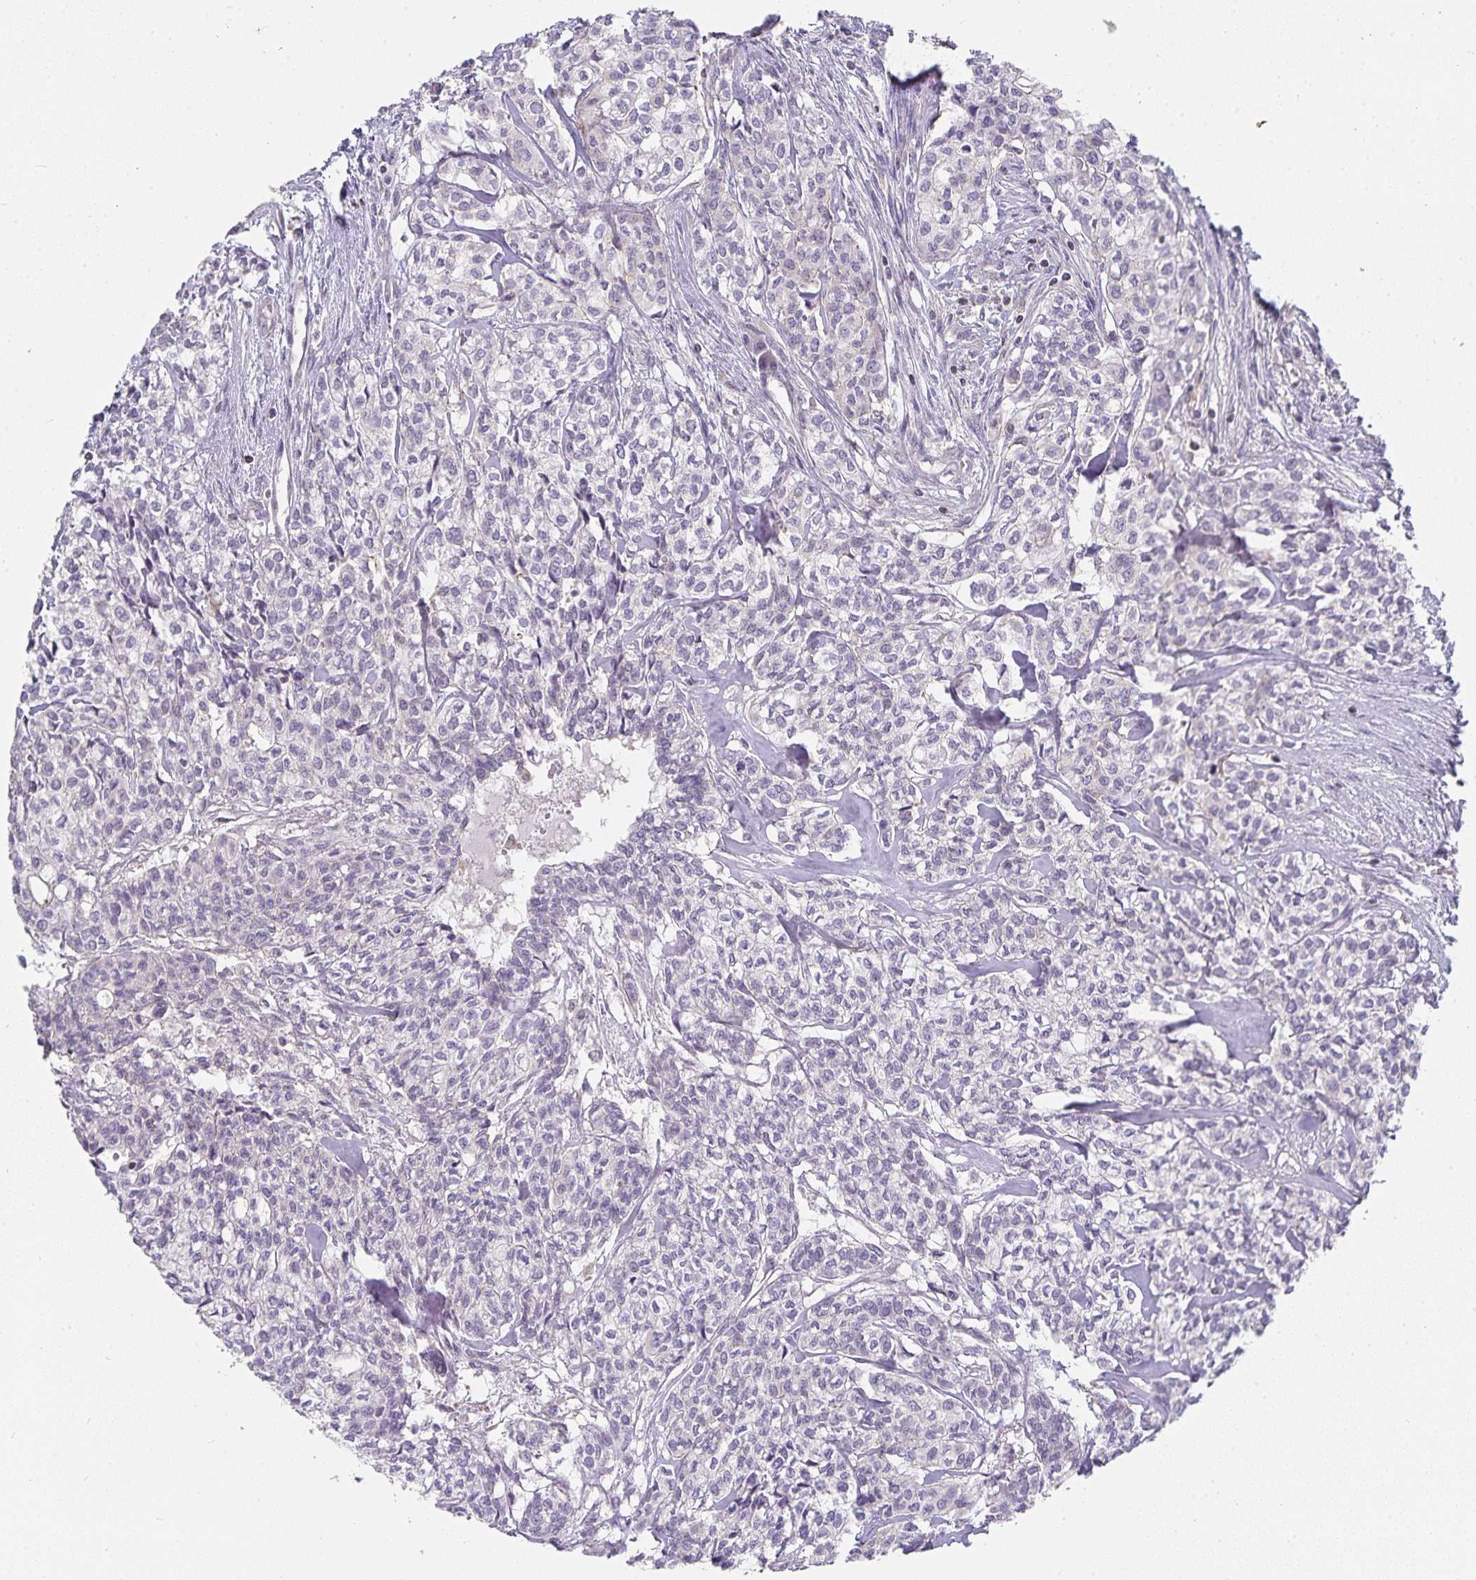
{"staining": {"intensity": "negative", "quantity": "none", "location": "none"}, "tissue": "head and neck cancer", "cell_type": "Tumor cells", "image_type": "cancer", "snomed": [{"axis": "morphology", "description": "Adenocarcinoma, NOS"}, {"axis": "topography", "description": "Head-Neck"}], "caption": "Micrograph shows no significant protein expression in tumor cells of head and neck cancer (adenocarcinoma).", "gene": "GATA3", "patient": {"sex": "male", "age": 81}}